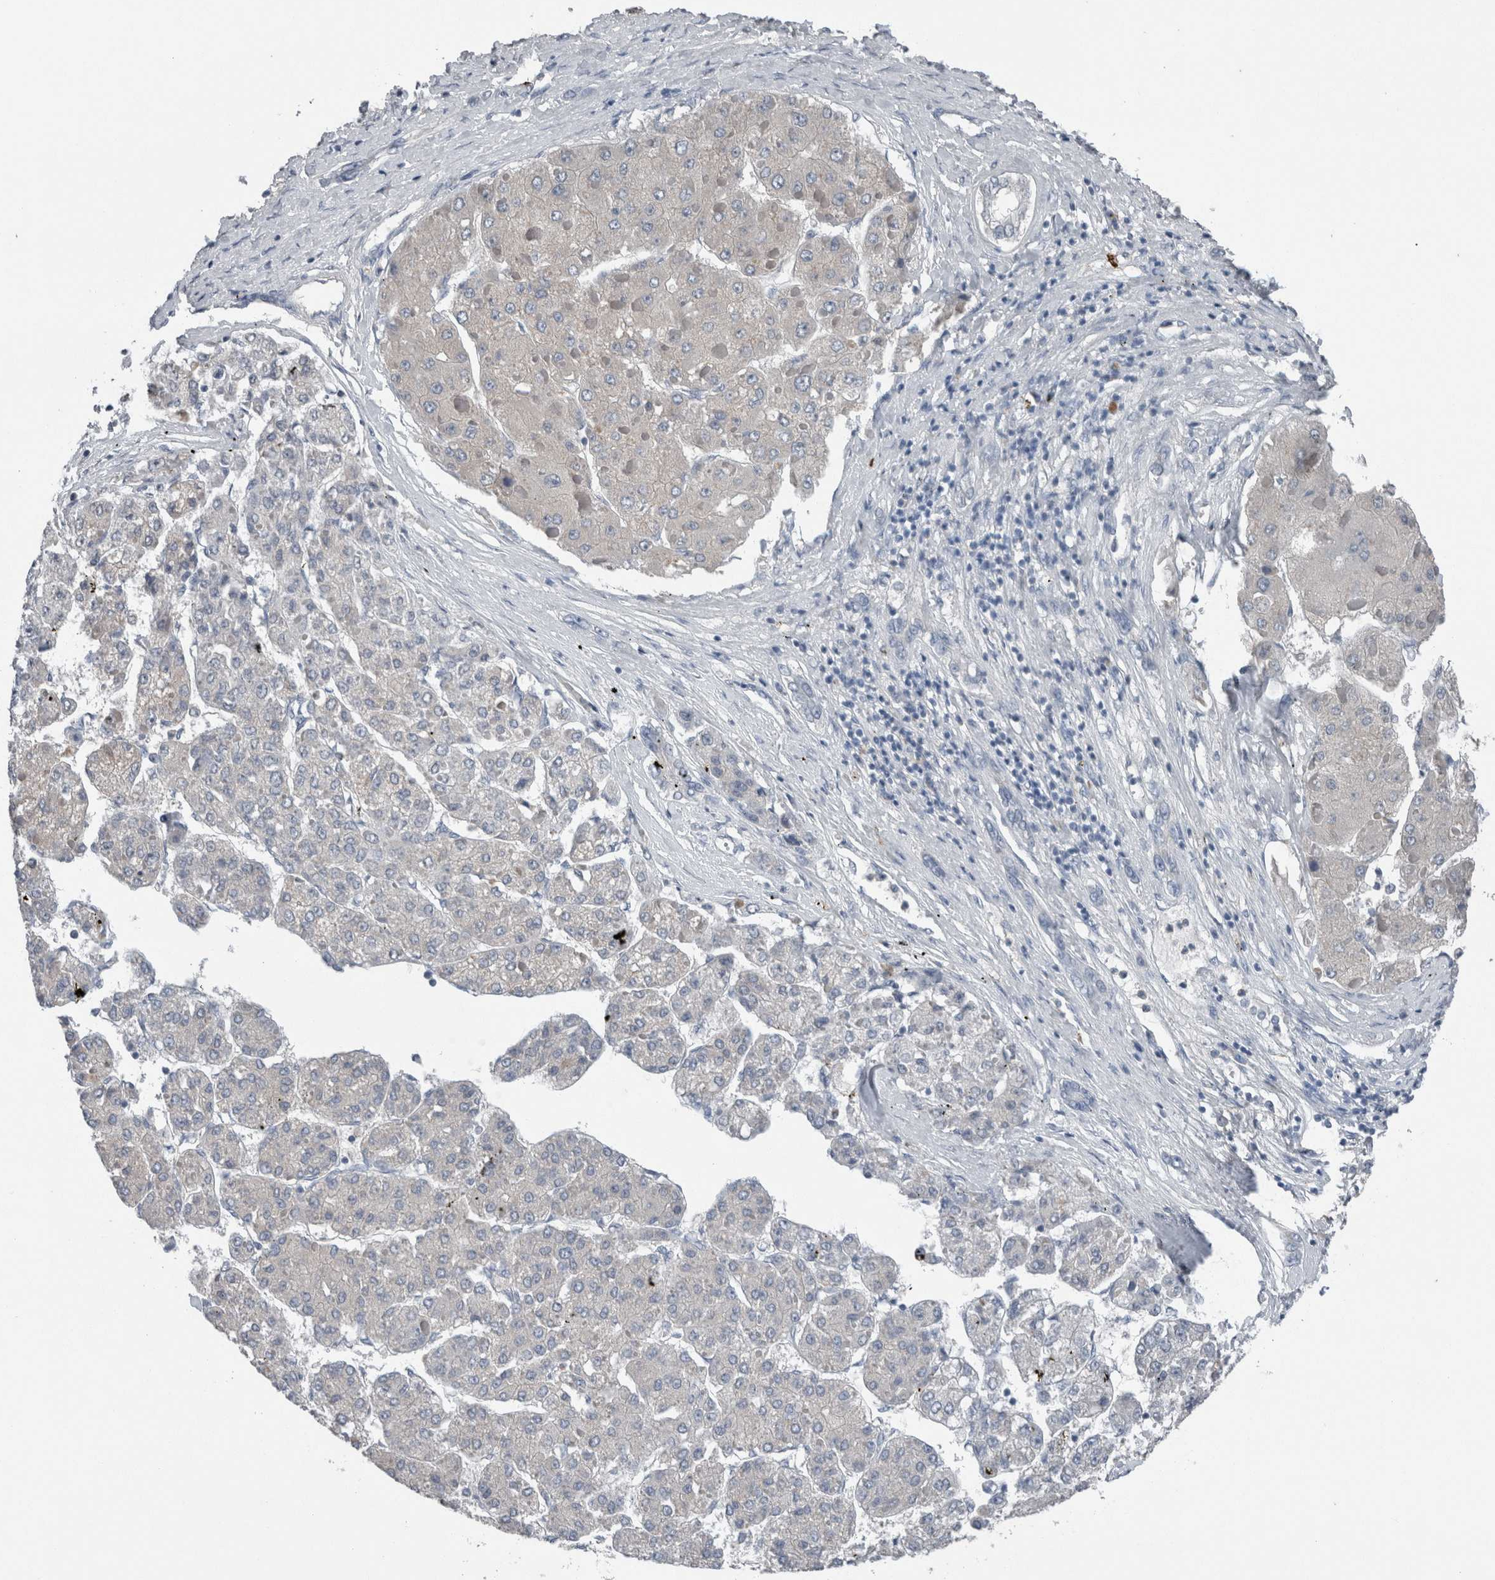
{"staining": {"intensity": "negative", "quantity": "none", "location": "none"}, "tissue": "liver cancer", "cell_type": "Tumor cells", "image_type": "cancer", "snomed": [{"axis": "morphology", "description": "Carcinoma, Hepatocellular, NOS"}, {"axis": "topography", "description": "Liver"}], "caption": "The micrograph reveals no staining of tumor cells in liver cancer (hepatocellular carcinoma).", "gene": "CRNN", "patient": {"sex": "female", "age": 73}}